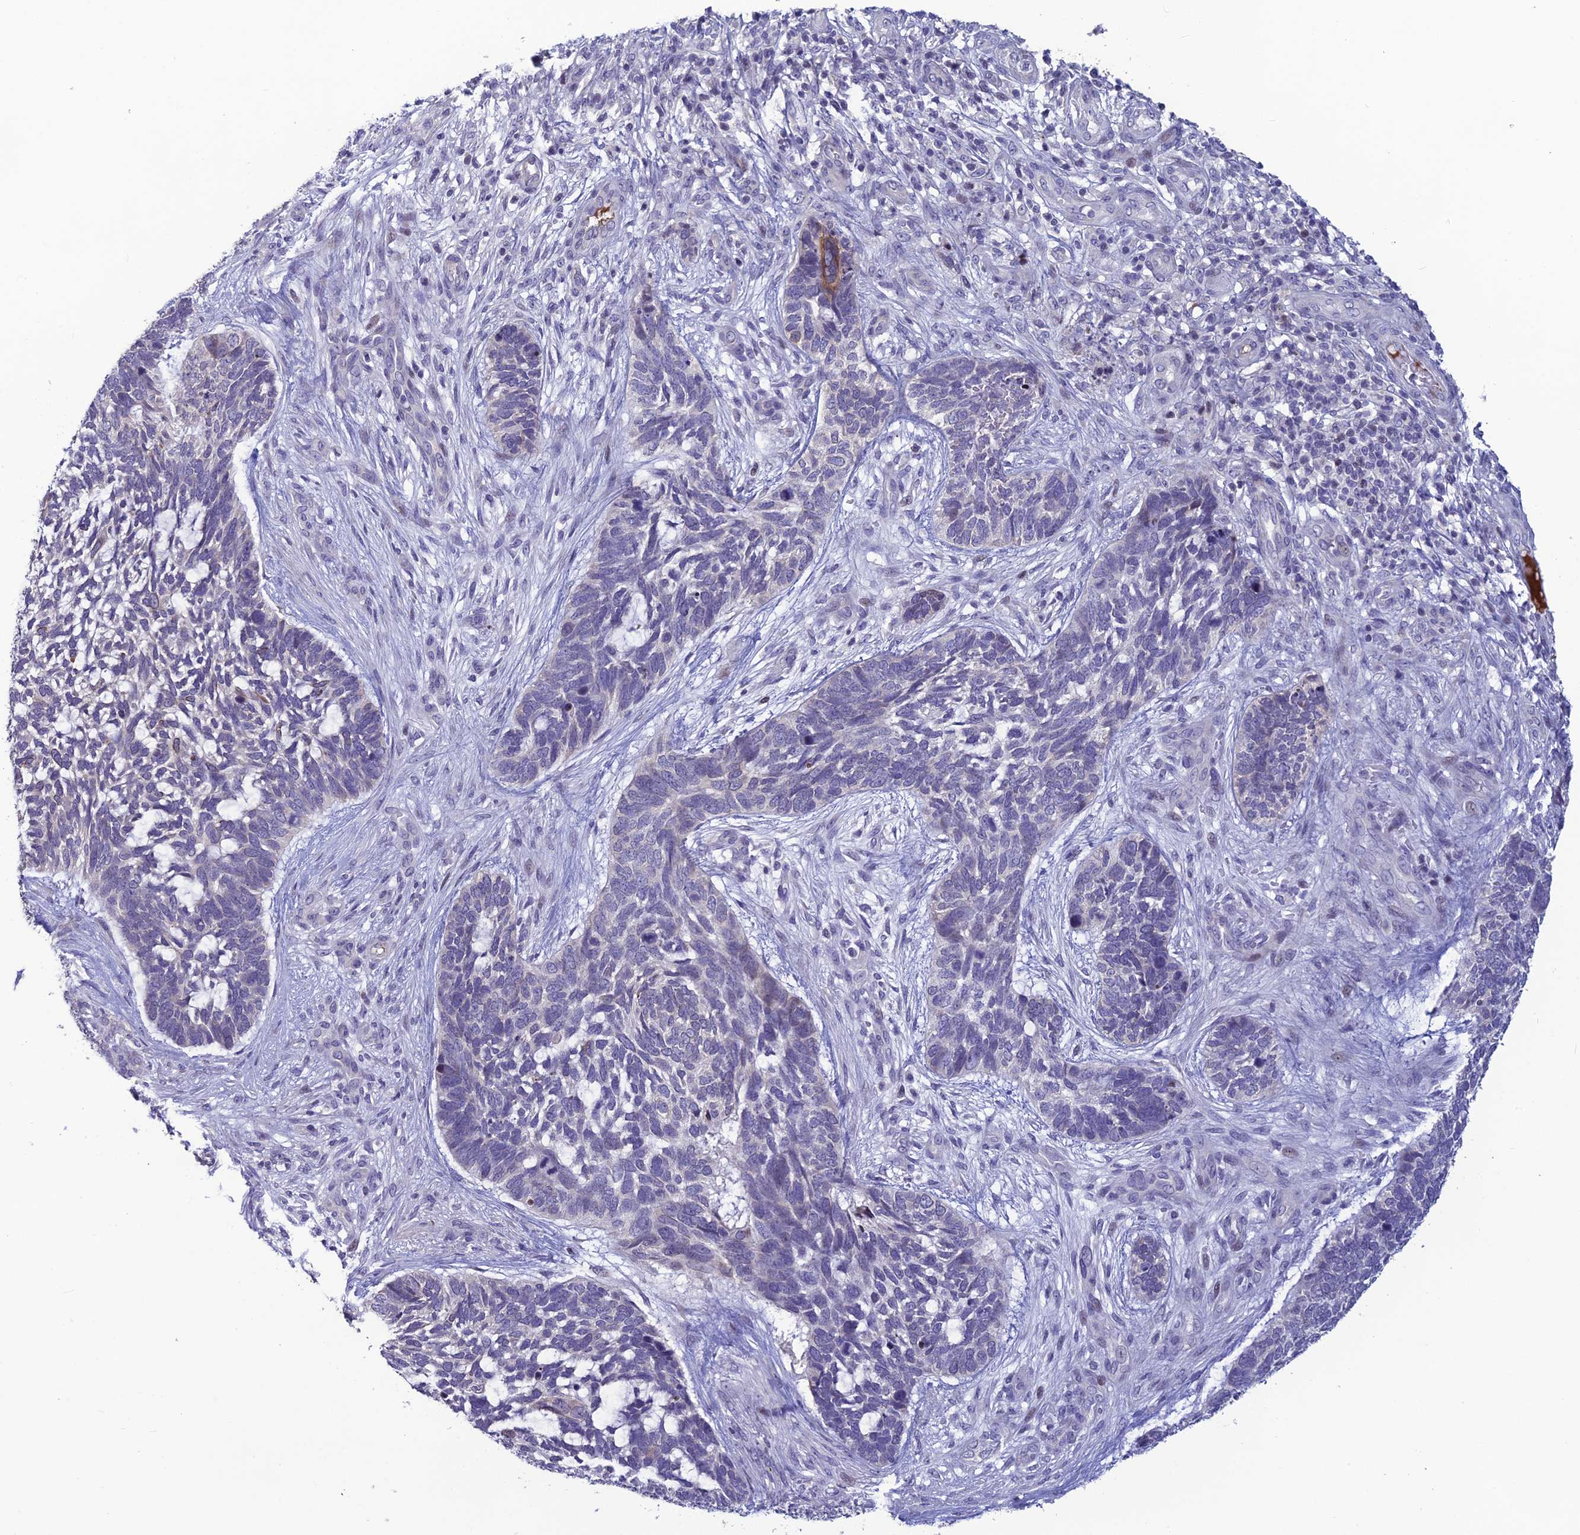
{"staining": {"intensity": "negative", "quantity": "none", "location": "none"}, "tissue": "skin cancer", "cell_type": "Tumor cells", "image_type": "cancer", "snomed": [{"axis": "morphology", "description": "Basal cell carcinoma"}, {"axis": "topography", "description": "Skin"}], "caption": "Immunohistochemistry of human basal cell carcinoma (skin) displays no expression in tumor cells.", "gene": "TMEM134", "patient": {"sex": "male", "age": 88}}